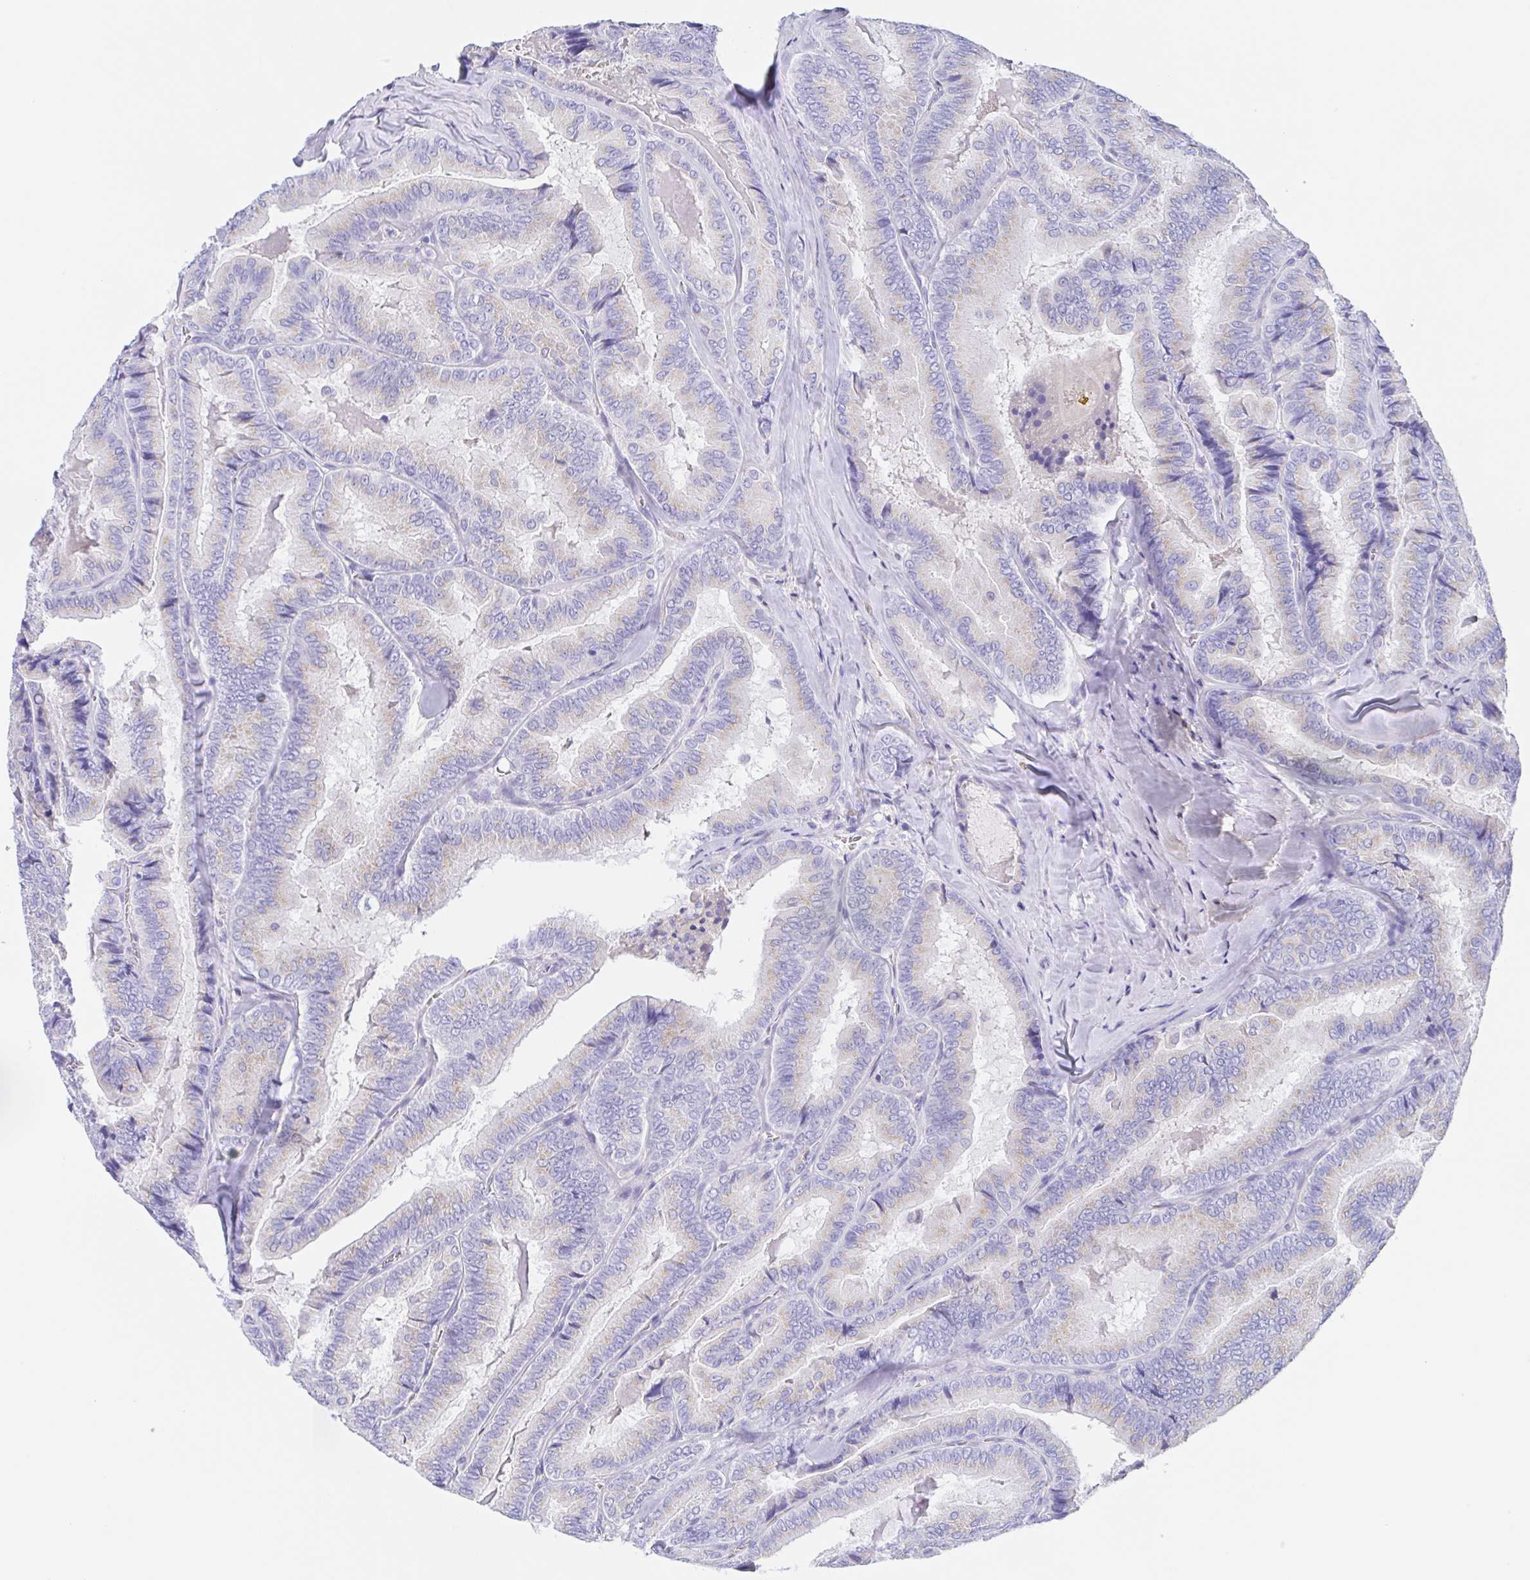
{"staining": {"intensity": "negative", "quantity": "none", "location": "none"}, "tissue": "thyroid cancer", "cell_type": "Tumor cells", "image_type": "cancer", "snomed": [{"axis": "morphology", "description": "Papillary adenocarcinoma, NOS"}, {"axis": "topography", "description": "Thyroid gland"}], "caption": "DAB immunohistochemical staining of papillary adenocarcinoma (thyroid) exhibits no significant expression in tumor cells. (Brightfield microscopy of DAB immunohistochemistry (IHC) at high magnification).", "gene": "SCG3", "patient": {"sex": "female", "age": 75}}